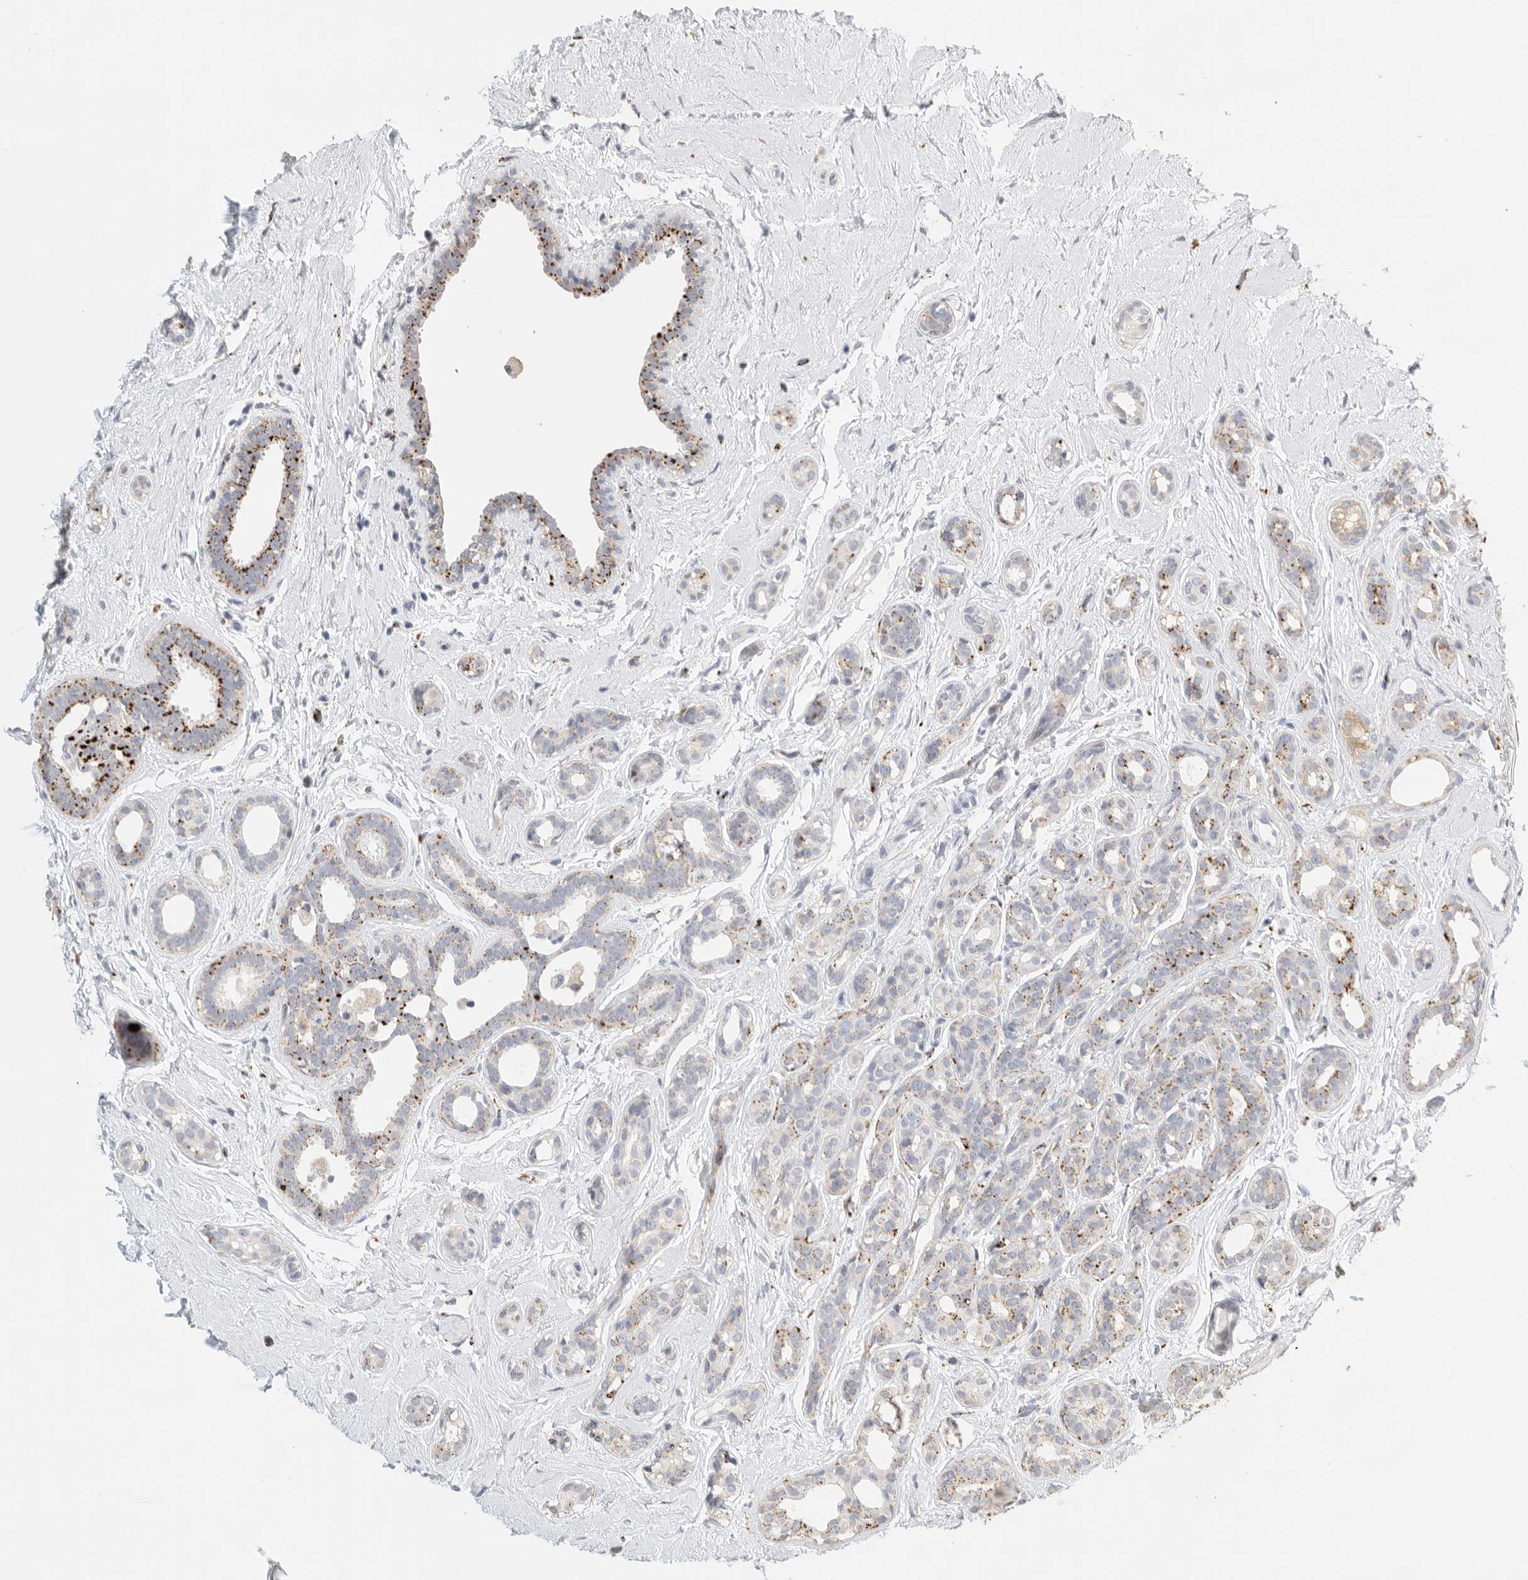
{"staining": {"intensity": "moderate", "quantity": ">75%", "location": "cytoplasmic/membranous"}, "tissue": "breast cancer", "cell_type": "Tumor cells", "image_type": "cancer", "snomed": [{"axis": "morphology", "description": "Duct carcinoma"}, {"axis": "topography", "description": "Breast"}], "caption": "DAB (3,3'-diaminobenzidine) immunohistochemical staining of human breast intraductal carcinoma reveals moderate cytoplasmic/membranous protein positivity in approximately >75% of tumor cells.", "gene": "GGH", "patient": {"sex": "female", "age": 55}}